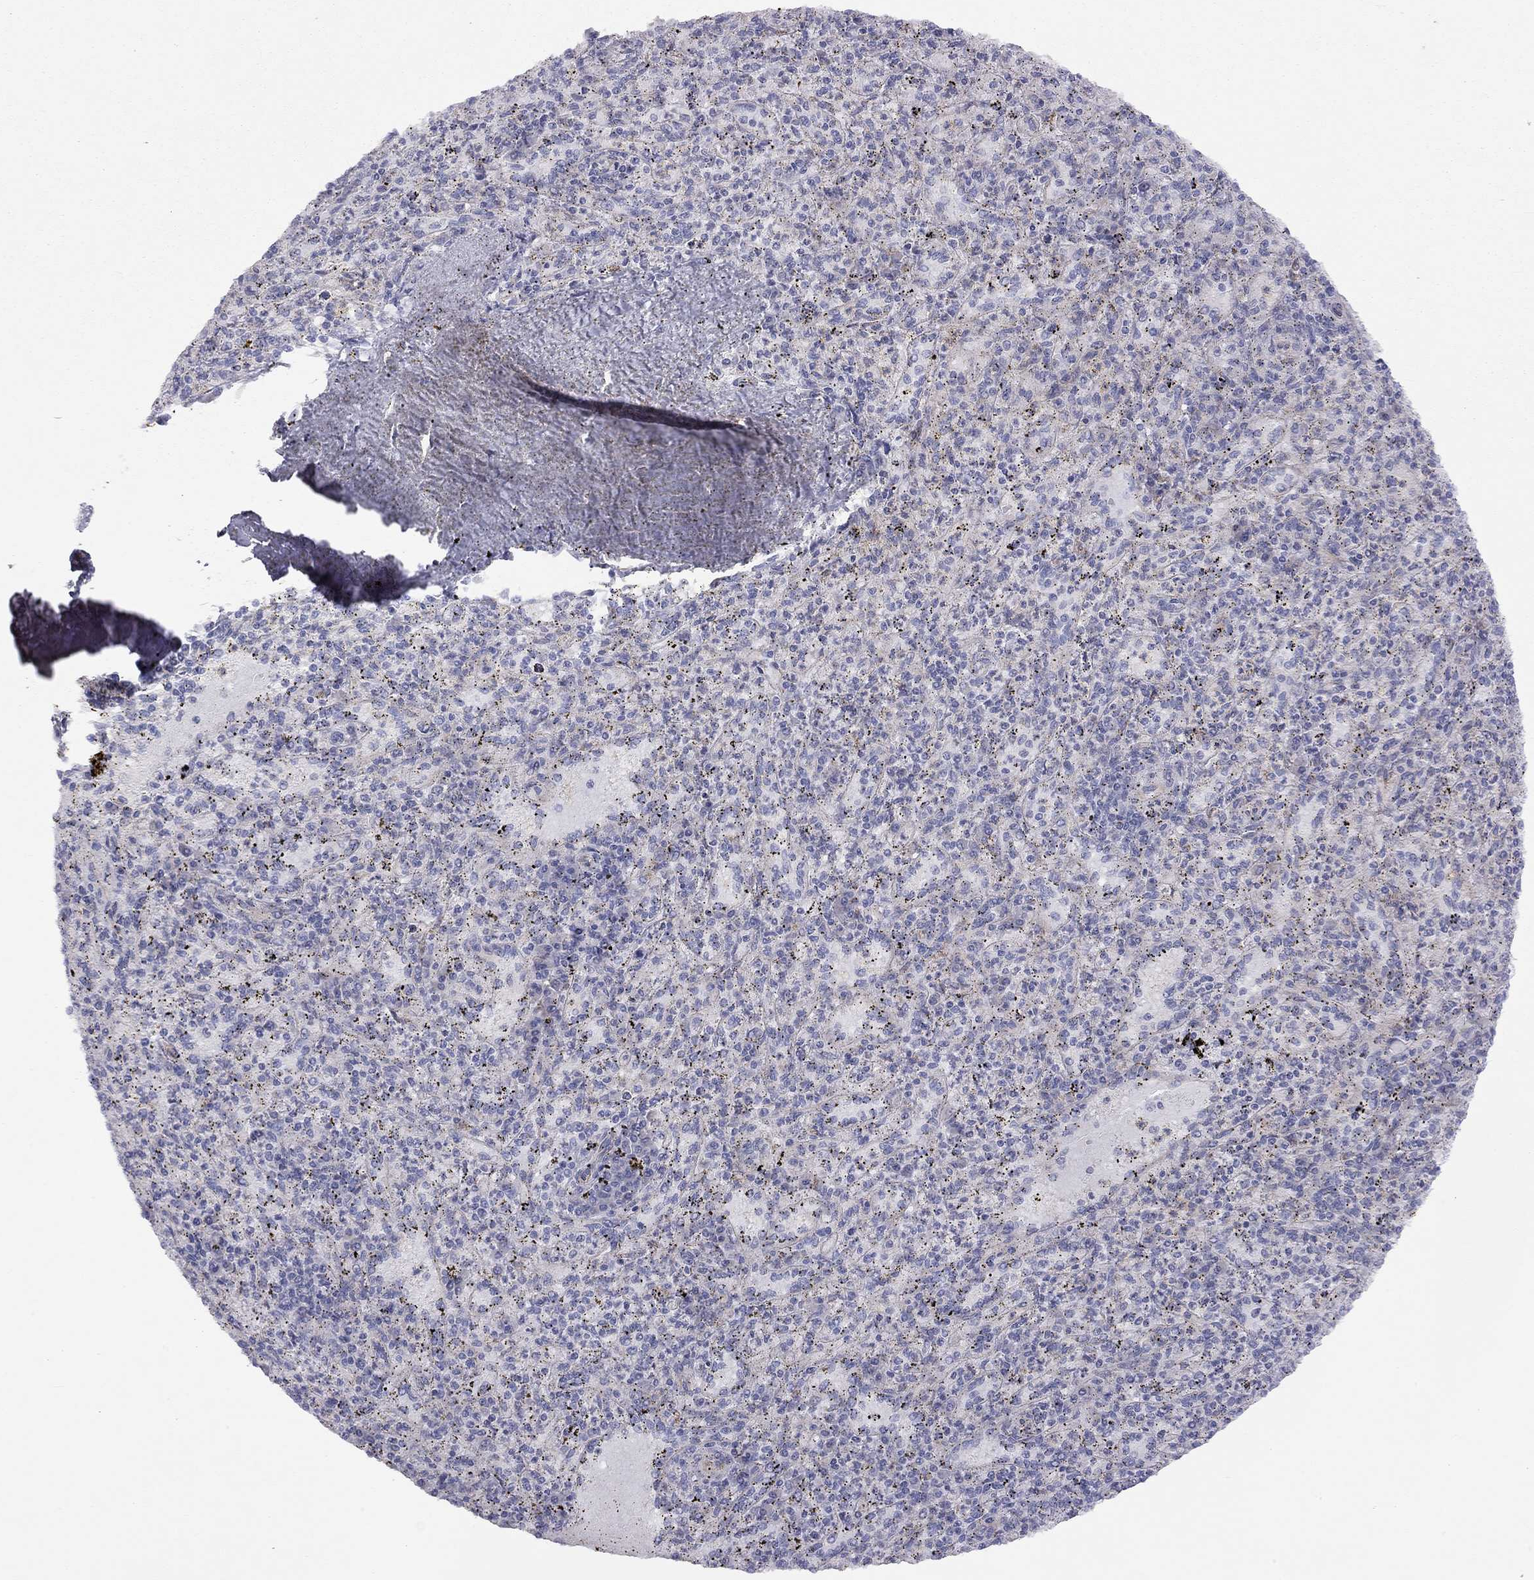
{"staining": {"intensity": "weak", "quantity": "<25%", "location": "cytoplasmic/membranous"}, "tissue": "spleen", "cell_type": "Cells in red pulp", "image_type": "normal", "snomed": [{"axis": "morphology", "description": "Normal tissue, NOS"}, {"axis": "topography", "description": "Spleen"}], "caption": "Human spleen stained for a protein using IHC displays no staining in cells in red pulp.", "gene": "GPRC5B", "patient": {"sex": "male", "age": 60}}